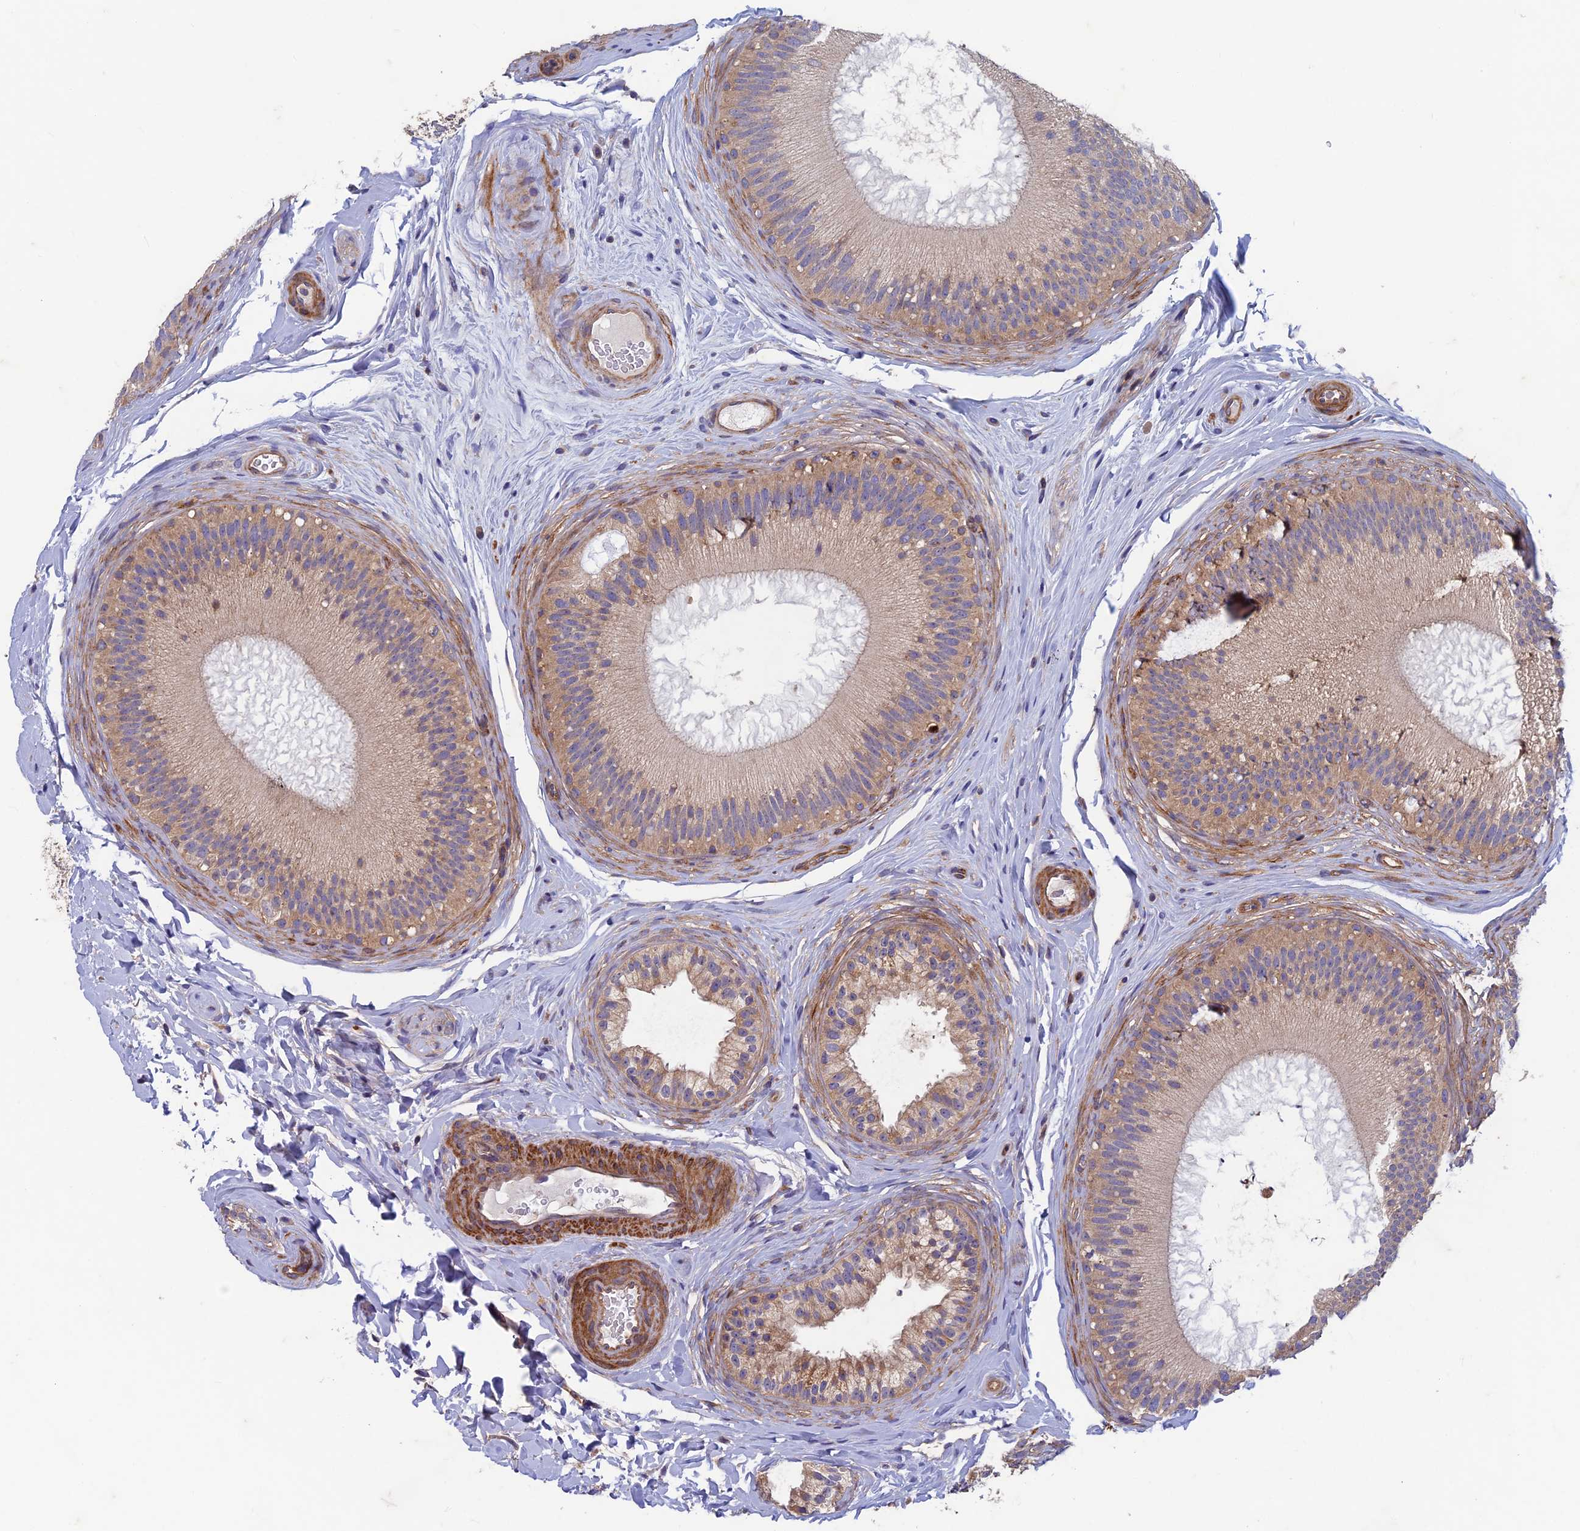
{"staining": {"intensity": "moderate", "quantity": "25%-75%", "location": "cytoplasmic/membranous"}, "tissue": "epididymis", "cell_type": "Glandular cells", "image_type": "normal", "snomed": [{"axis": "morphology", "description": "Normal tissue, NOS"}, {"axis": "topography", "description": "Epididymis"}], "caption": "High-magnification brightfield microscopy of normal epididymis stained with DAB (brown) and counterstained with hematoxylin (blue). glandular cells exhibit moderate cytoplasmic/membranous positivity is identified in about25%-75% of cells. The protein is shown in brown color, while the nuclei are stained blue.", "gene": "NCAPG", "patient": {"sex": "male", "age": 45}}